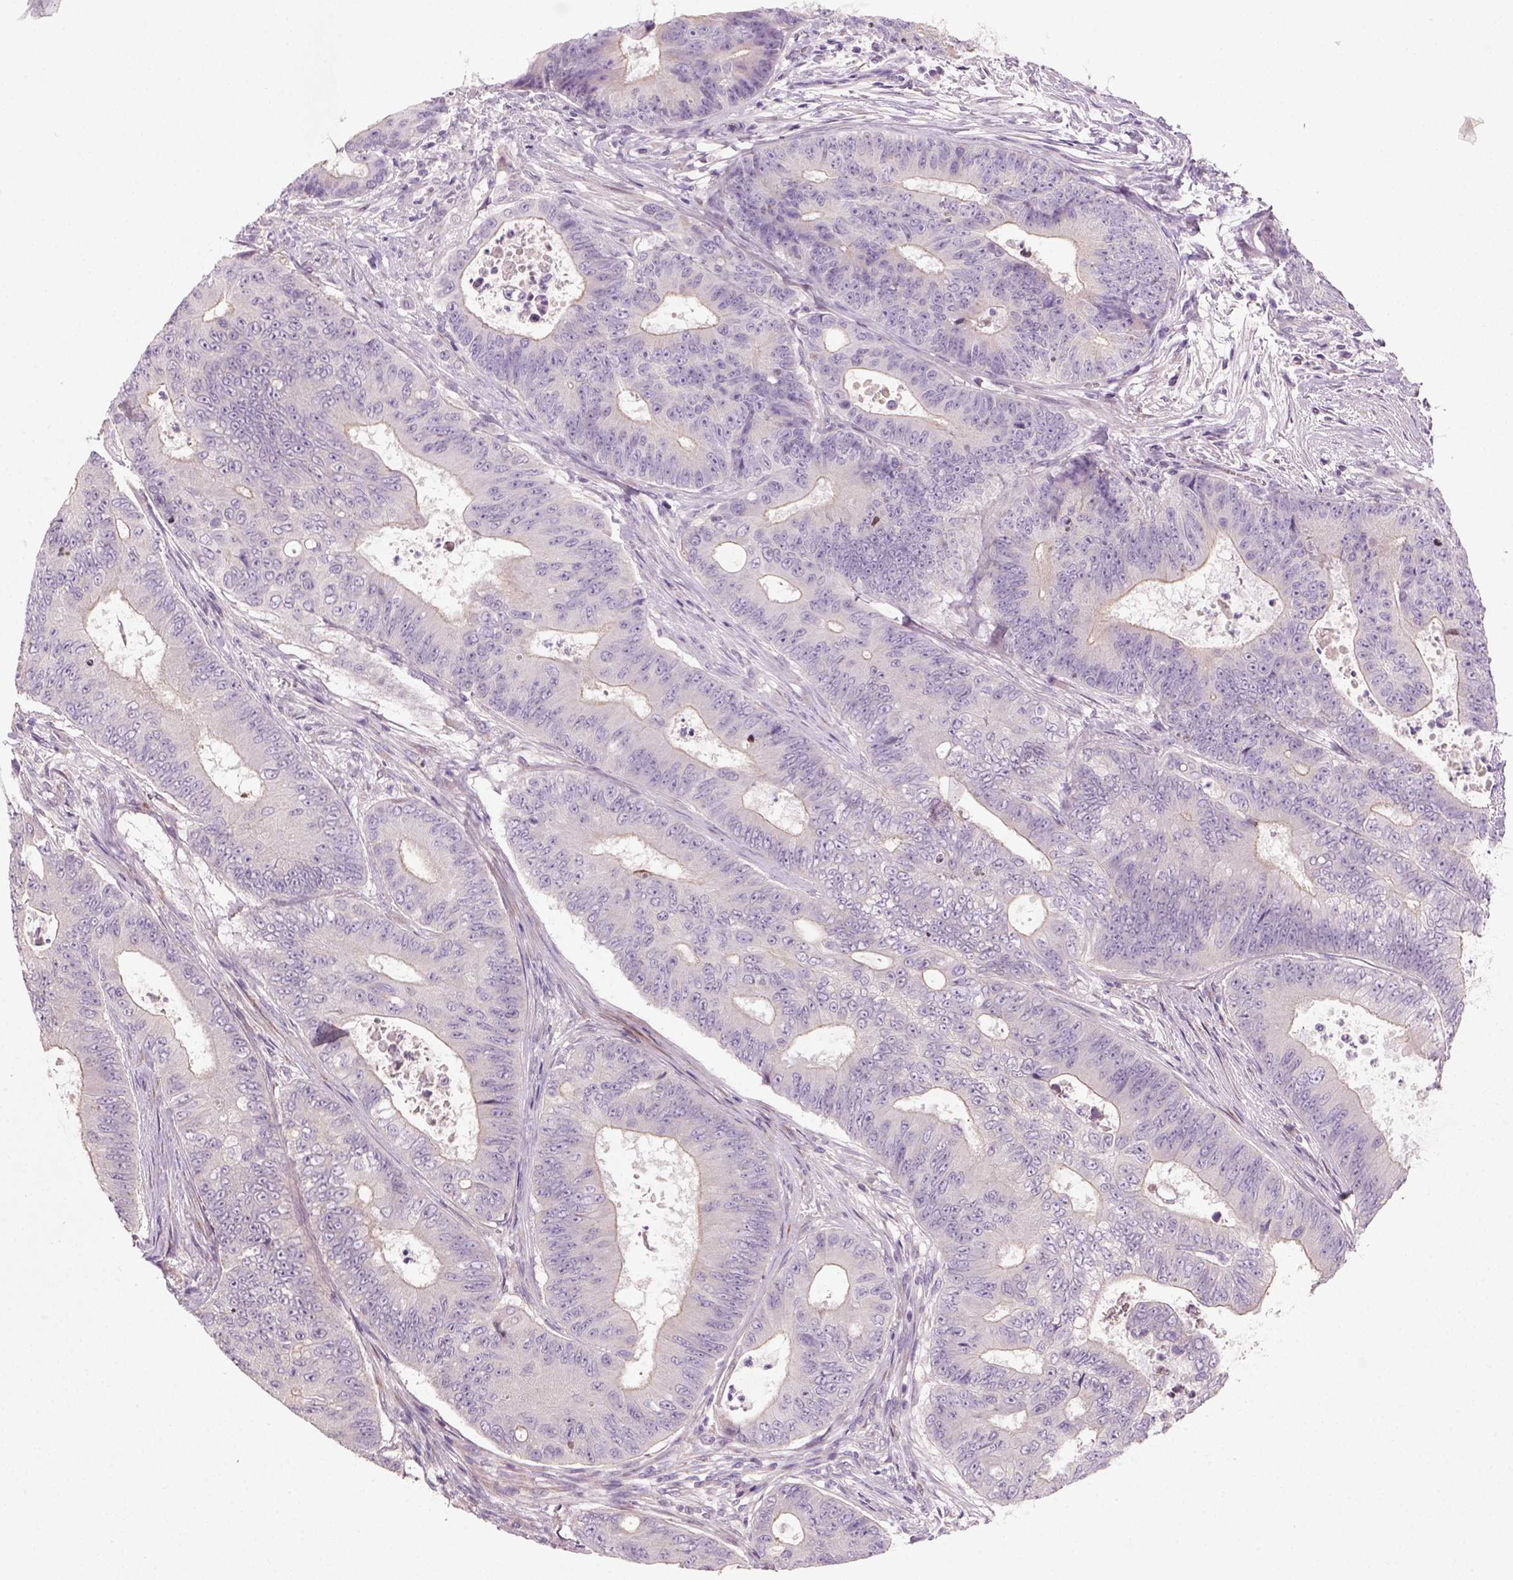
{"staining": {"intensity": "negative", "quantity": "none", "location": "none"}, "tissue": "colorectal cancer", "cell_type": "Tumor cells", "image_type": "cancer", "snomed": [{"axis": "morphology", "description": "Adenocarcinoma, NOS"}, {"axis": "topography", "description": "Colon"}], "caption": "Immunohistochemistry (IHC) image of human colorectal cancer stained for a protein (brown), which reveals no expression in tumor cells. (DAB (3,3'-diaminobenzidine) IHC, high magnification).", "gene": "NUDT6", "patient": {"sex": "female", "age": 48}}